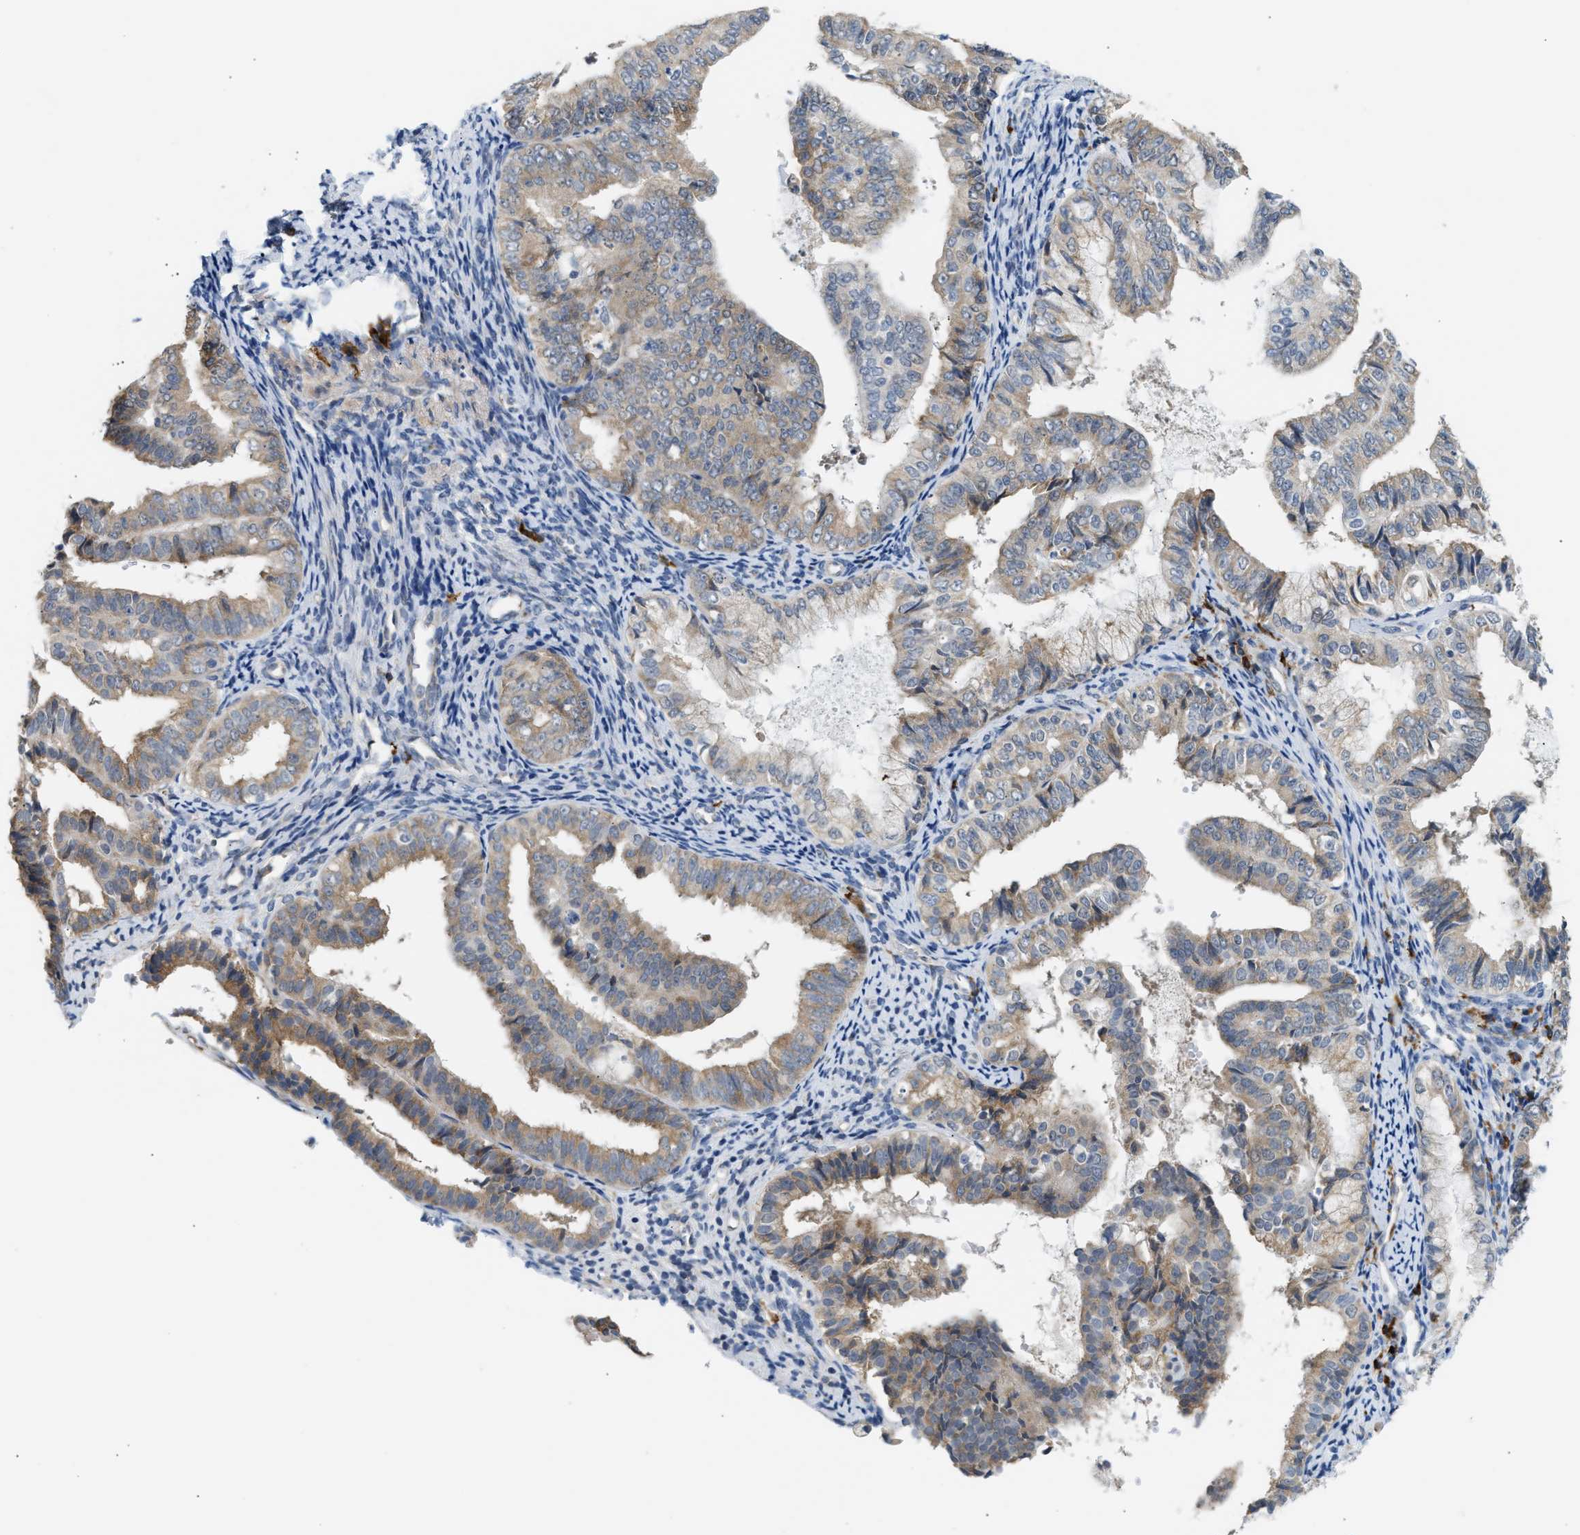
{"staining": {"intensity": "moderate", "quantity": ">75%", "location": "cytoplasmic/membranous"}, "tissue": "endometrial cancer", "cell_type": "Tumor cells", "image_type": "cancer", "snomed": [{"axis": "morphology", "description": "Adenocarcinoma, NOS"}, {"axis": "topography", "description": "Endometrium"}], "caption": "Immunohistochemical staining of human endometrial cancer (adenocarcinoma) displays medium levels of moderate cytoplasmic/membranous protein staining in about >75% of tumor cells.", "gene": "KCNC2", "patient": {"sex": "female", "age": 63}}